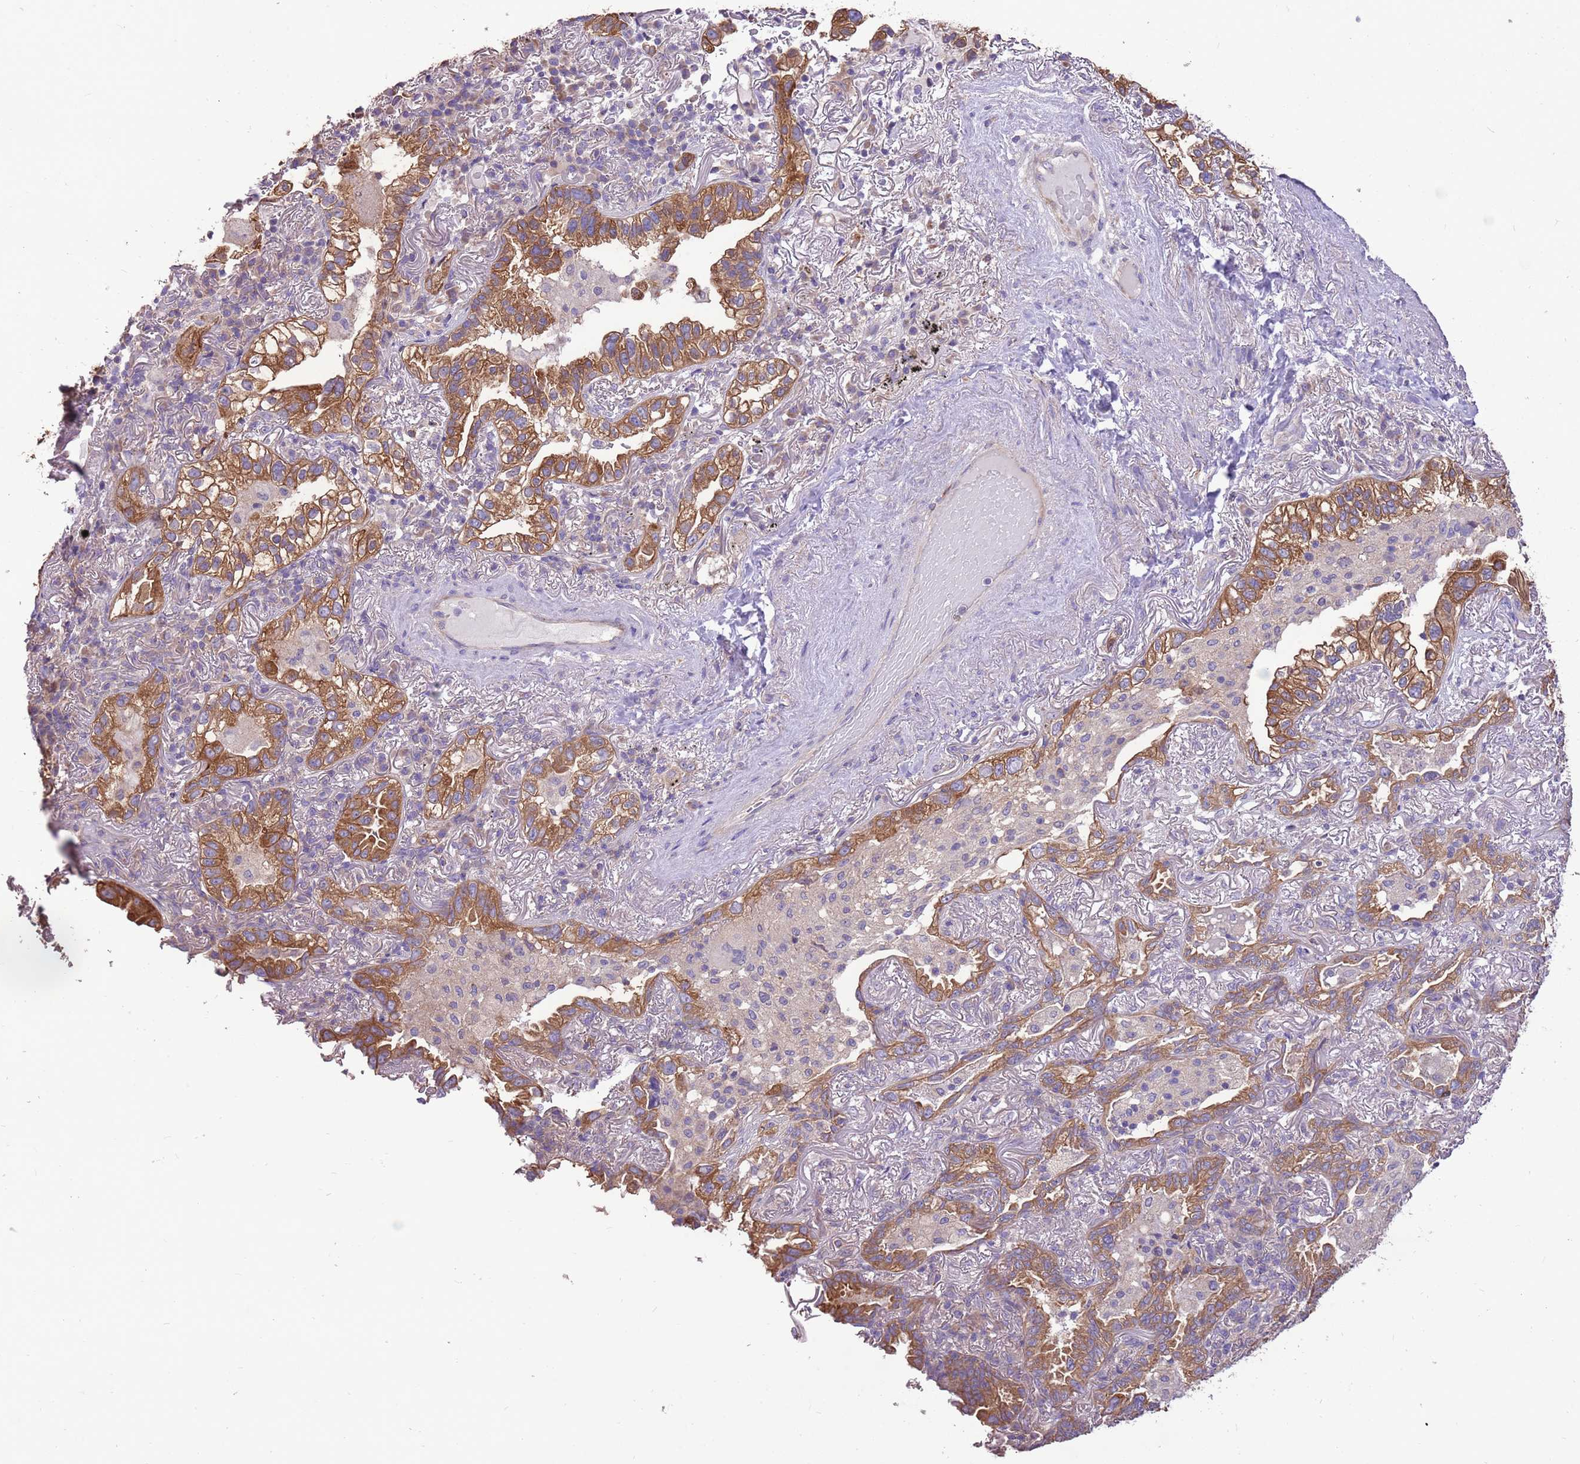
{"staining": {"intensity": "strong", "quantity": ">75%", "location": "cytoplasmic/membranous"}, "tissue": "lung cancer", "cell_type": "Tumor cells", "image_type": "cancer", "snomed": [{"axis": "morphology", "description": "Adenocarcinoma, NOS"}, {"axis": "topography", "description": "Lung"}], "caption": "High-power microscopy captured an IHC histopathology image of lung cancer, revealing strong cytoplasmic/membranous staining in about >75% of tumor cells.", "gene": "WASHC4", "patient": {"sex": "female", "age": 69}}